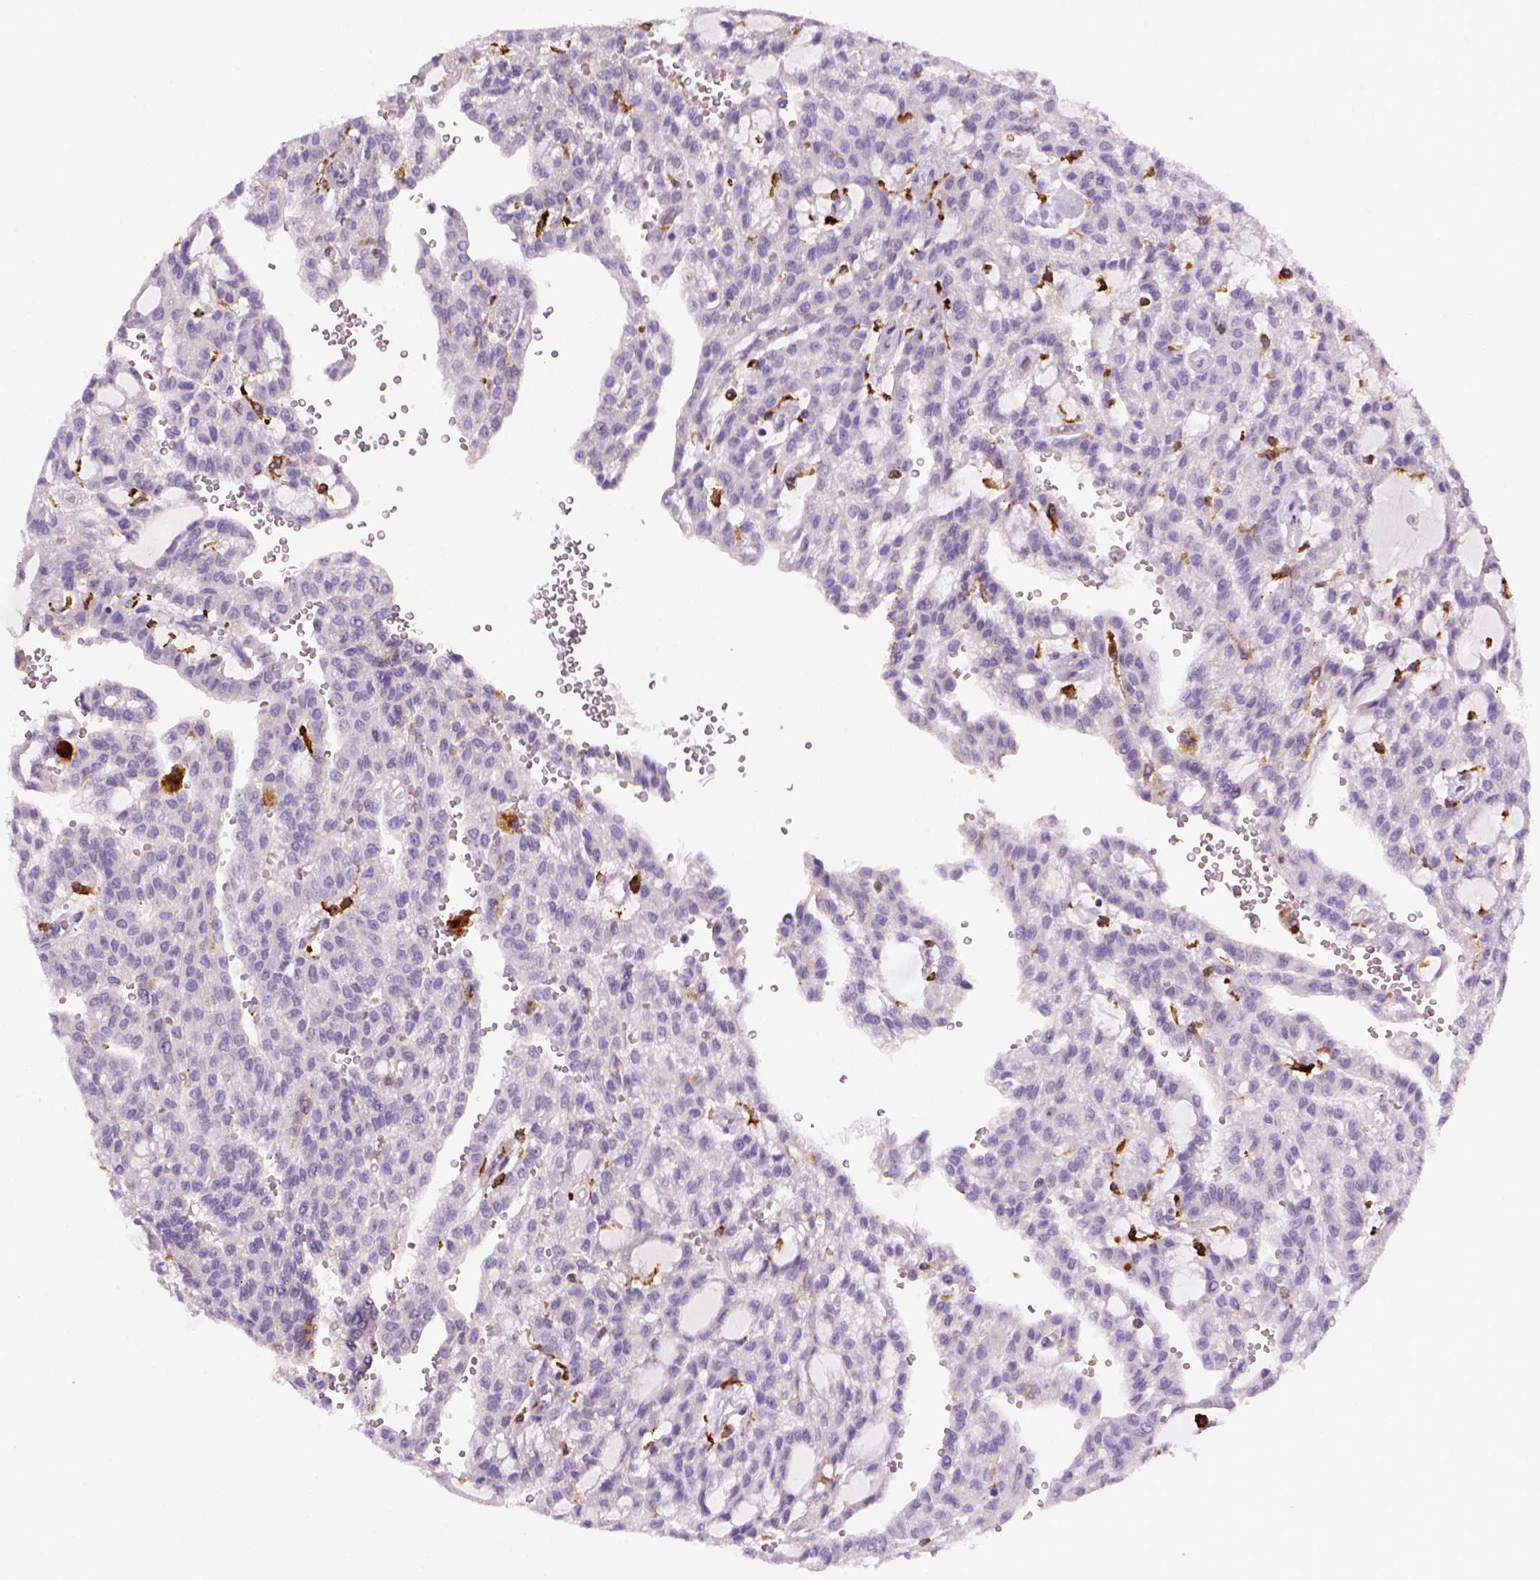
{"staining": {"intensity": "negative", "quantity": "none", "location": "none"}, "tissue": "renal cancer", "cell_type": "Tumor cells", "image_type": "cancer", "snomed": [{"axis": "morphology", "description": "Adenocarcinoma, NOS"}, {"axis": "topography", "description": "Kidney"}], "caption": "This is a micrograph of IHC staining of renal cancer, which shows no positivity in tumor cells.", "gene": "CD14", "patient": {"sex": "male", "age": 63}}